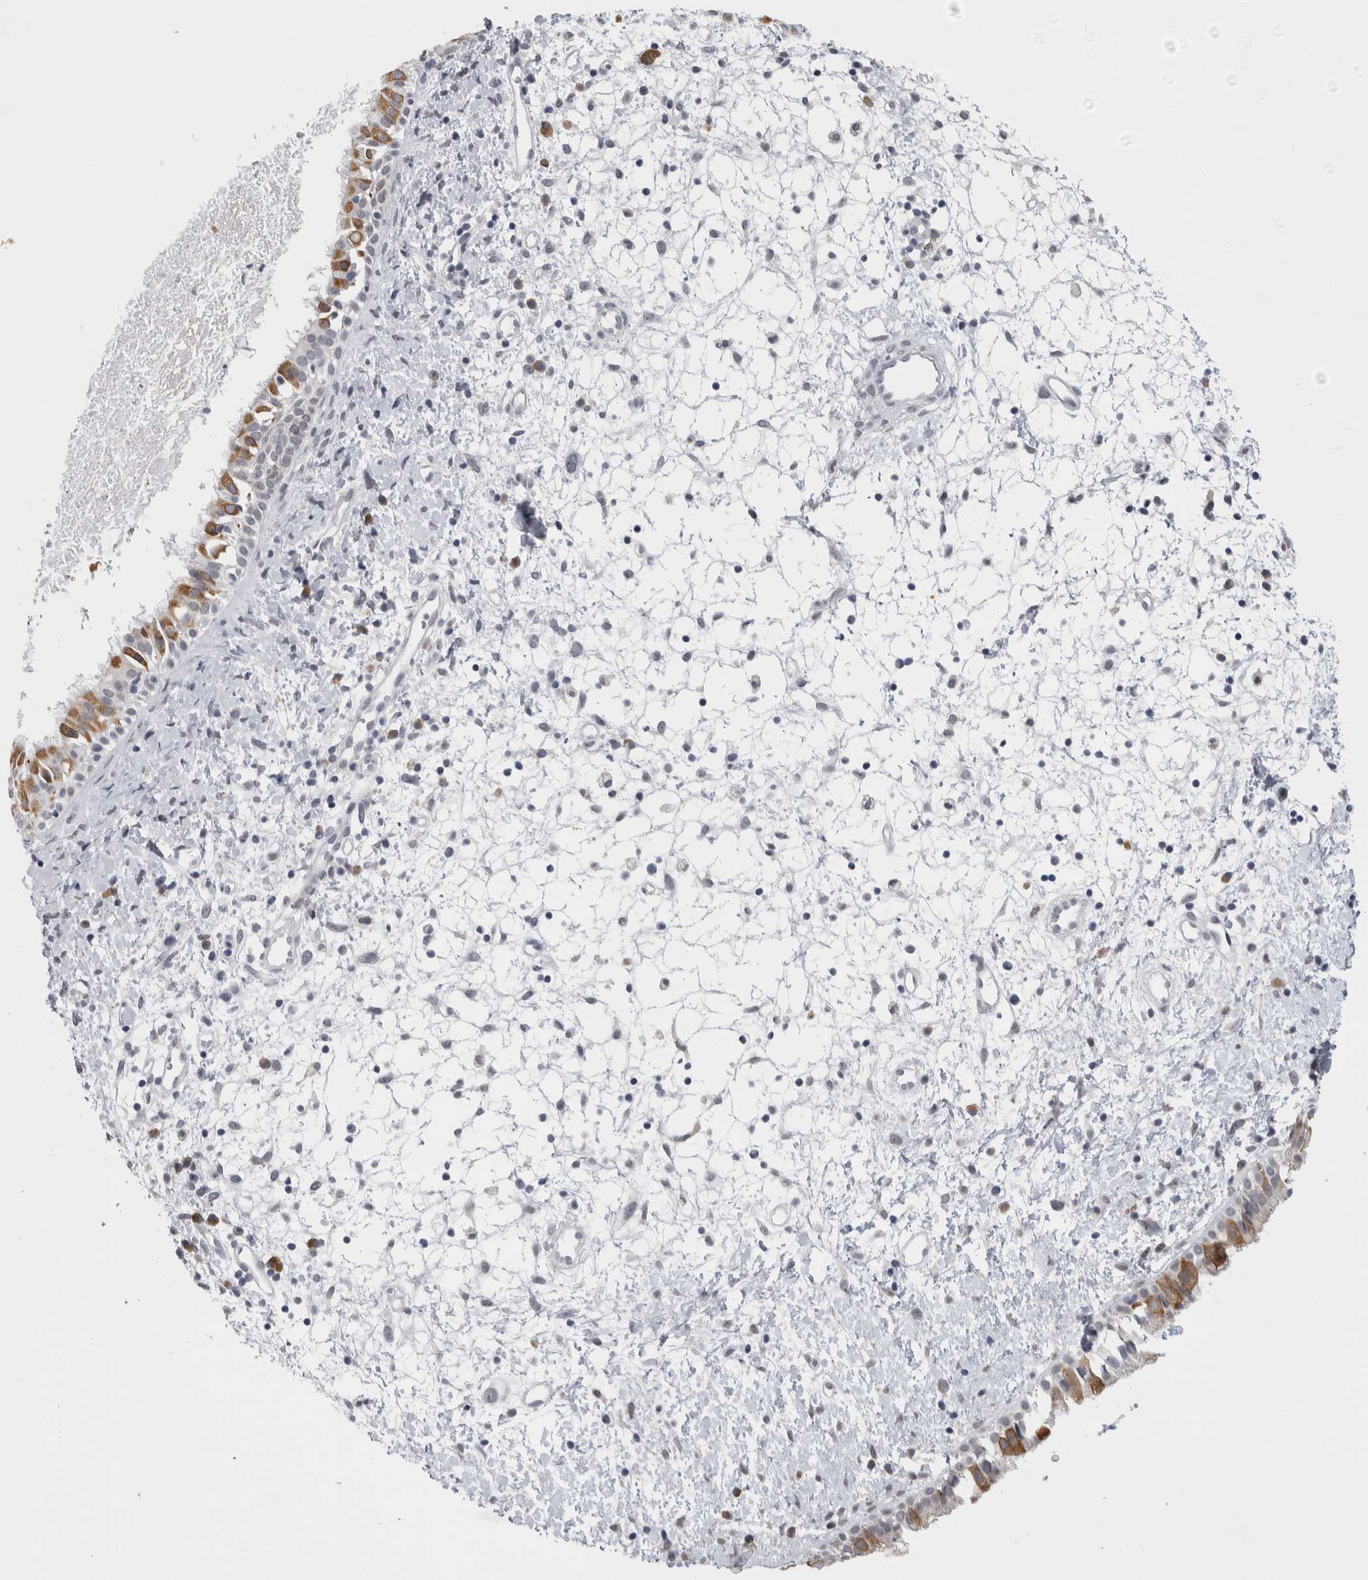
{"staining": {"intensity": "weak", "quantity": ">75%", "location": "cytoplasmic/membranous"}, "tissue": "nasopharynx", "cell_type": "Respiratory epithelial cells", "image_type": "normal", "snomed": [{"axis": "morphology", "description": "Normal tissue, NOS"}, {"axis": "topography", "description": "Nasopharynx"}], "caption": "This is an image of IHC staining of unremarkable nasopharynx, which shows weak positivity in the cytoplasmic/membranous of respiratory epithelial cells.", "gene": "TMEM242", "patient": {"sex": "male", "age": 22}}